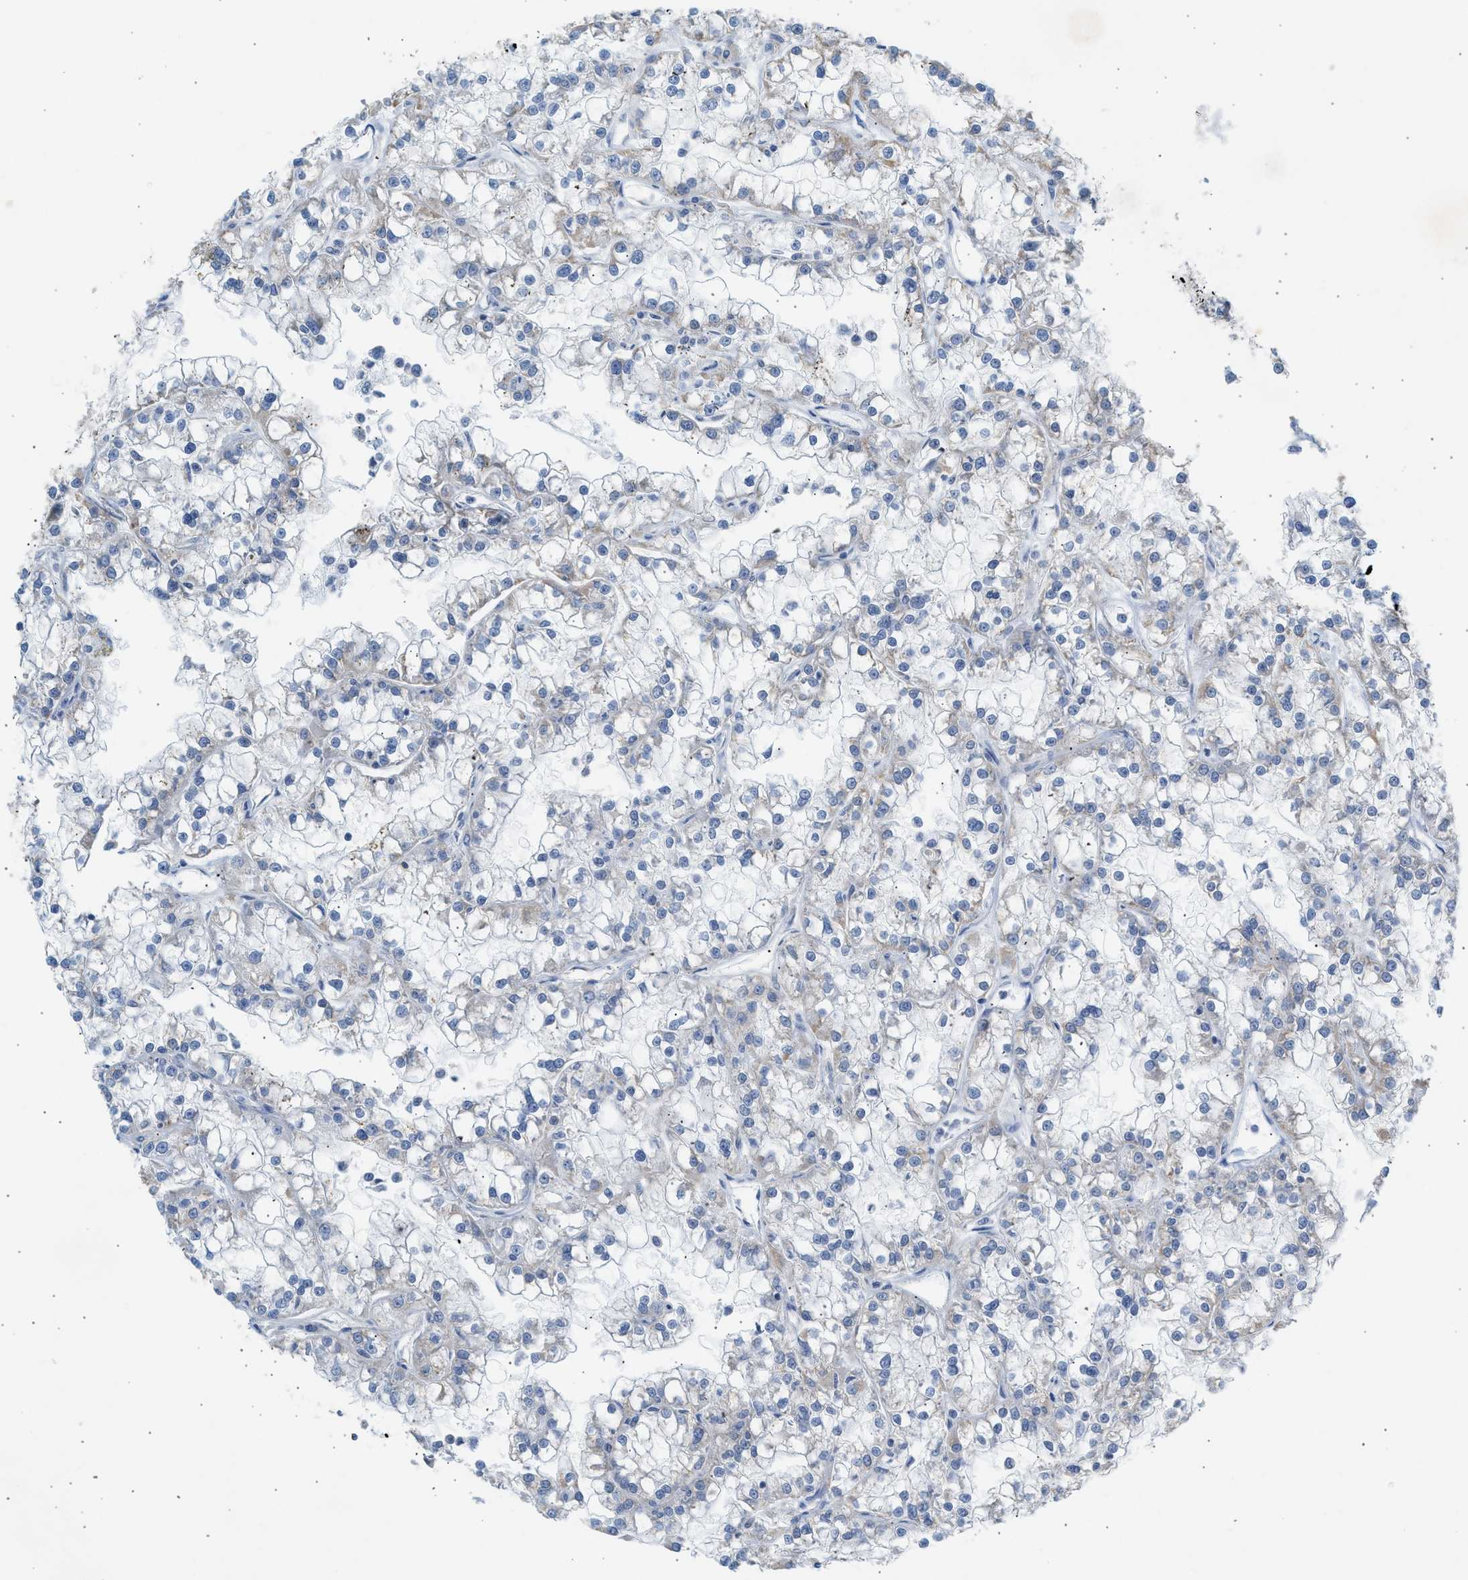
{"staining": {"intensity": "weak", "quantity": "<25%", "location": "cytoplasmic/membranous"}, "tissue": "renal cancer", "cell_type": "Tumor cells", "image_type": "cancer", "snomed": [{"axis": "morphology", "description": "Adenocarcinoma, NOS"}, {"axis": "topography", "description": "Kidney"}], "caption": "Renal adenocarcinoma was stained to show a protein in brown. There is no significant expression in tumor cells.", "gene": "NDUFS8", "patient": {"sex": "female", "age": 52}}